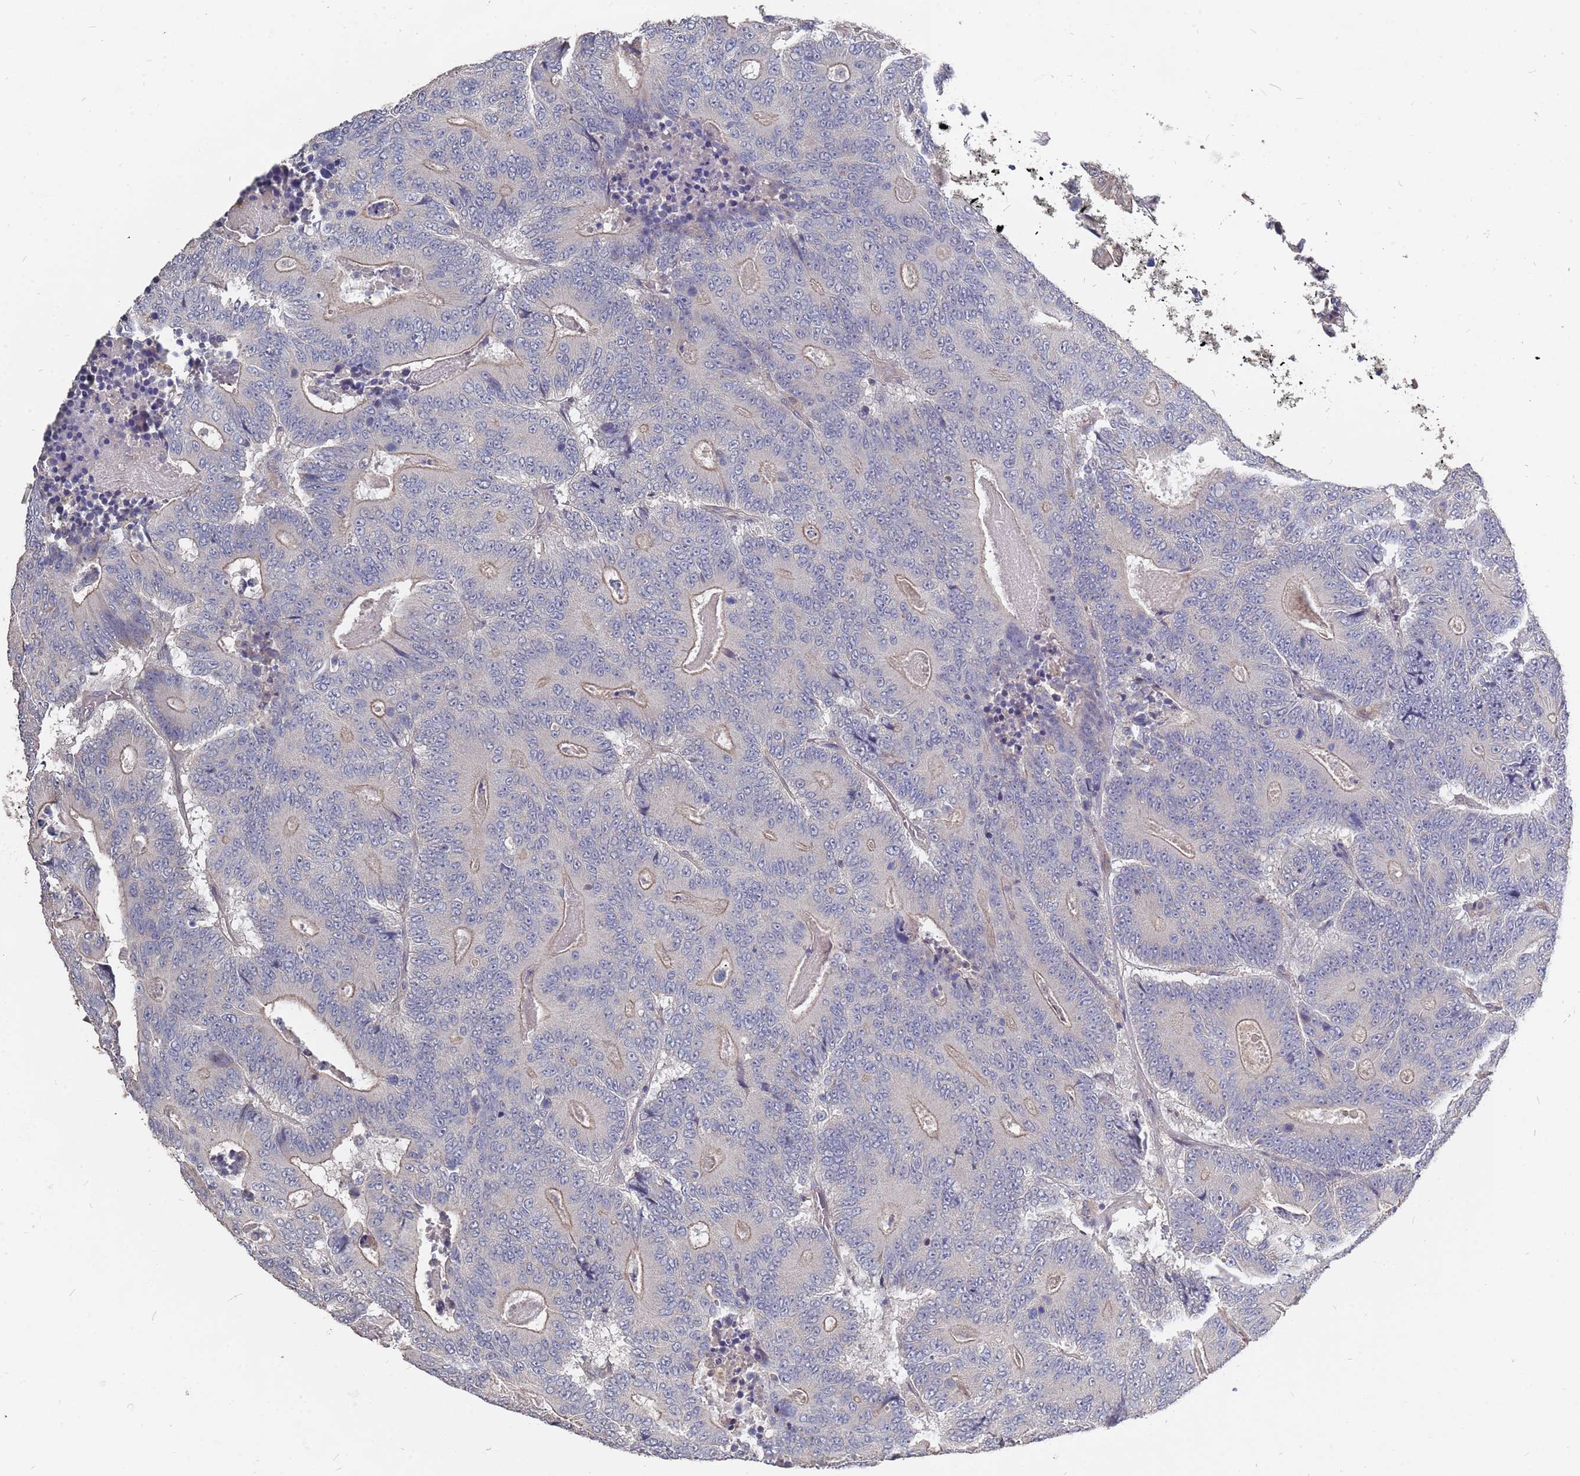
{"staining": {"intensity": "negative", "quantity": "none", "location": "none"}, "tissue": "colorectal cancer", "cell_type": "Tumor cells", "image_type": "cancer", "snomed": [{"axis": "morphology", "description": "Adenocarcinoma, NOS"}, {"axis": "topography", "description": "Colon"}], "caption": "DAB (3,3'-diaminobenzidine) immunohistochemical staining of human colorectal adenocarcinoma reveals no significant expression in tumor cells.", "gene": "TCEANC2", "patient": {"sex": "male", "age": 83}}